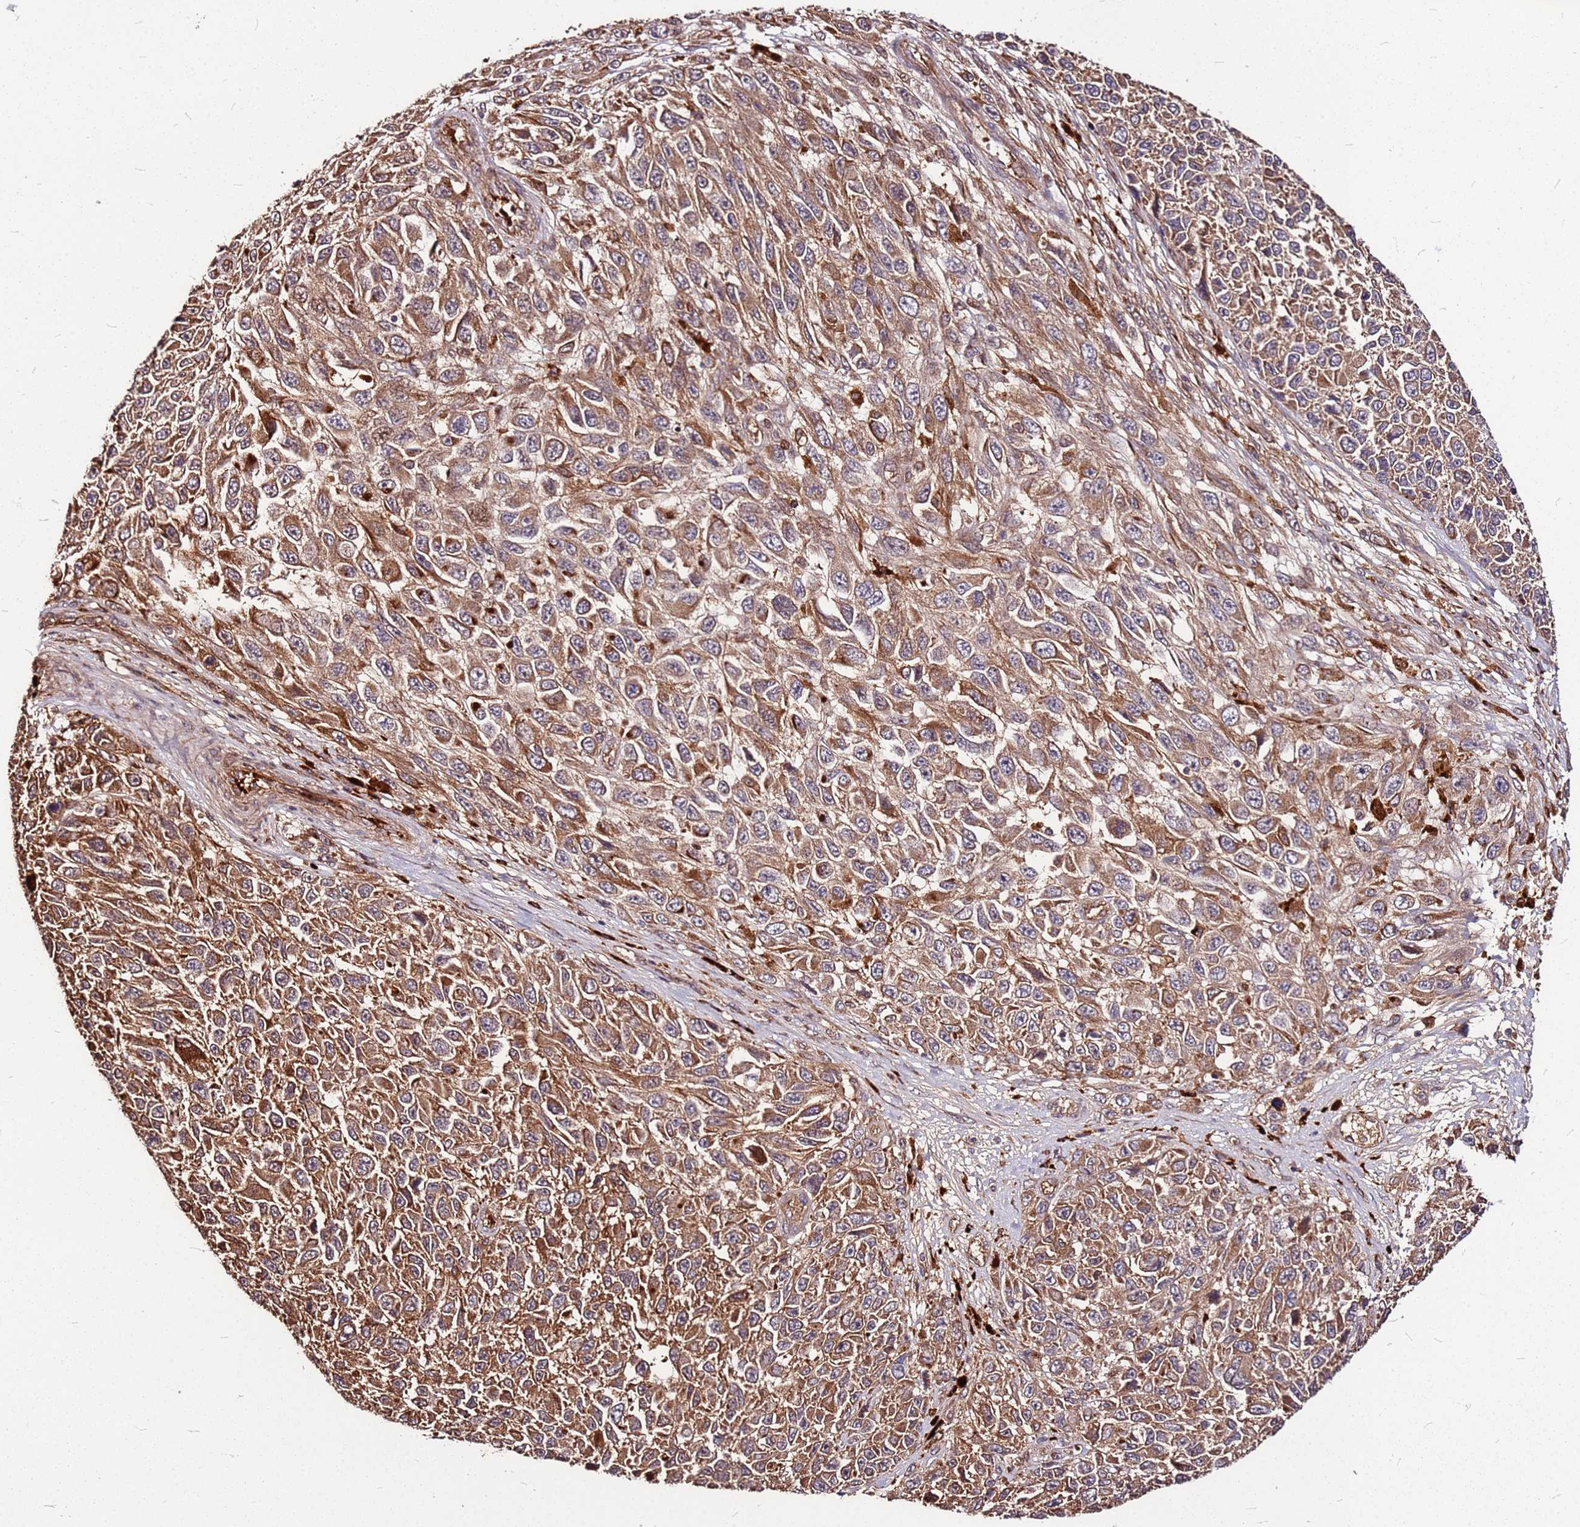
{"staining": {"intensity": "moderate", "quantity": ">75%", "location": "cytoplasmic/membranous"}, "tissue": "melanoma", "cell_type": "Tumor cells", "image_type": "cancer", "snomed": [{"axis": "morphology", "description": "Normal tissue, NOS"}, {"axis": "morphology", "description": "Malignant melanoma, NOS"}, {"axis": "topography", "description": "Skin"}], "caption": "Moderate cytoplasmic/membranous protein staining is present in approximately >75% of tumor cells in malignant melanoma.", "gene": "LYPLAL1", "patient": {"sex": "female", "age": 96}}